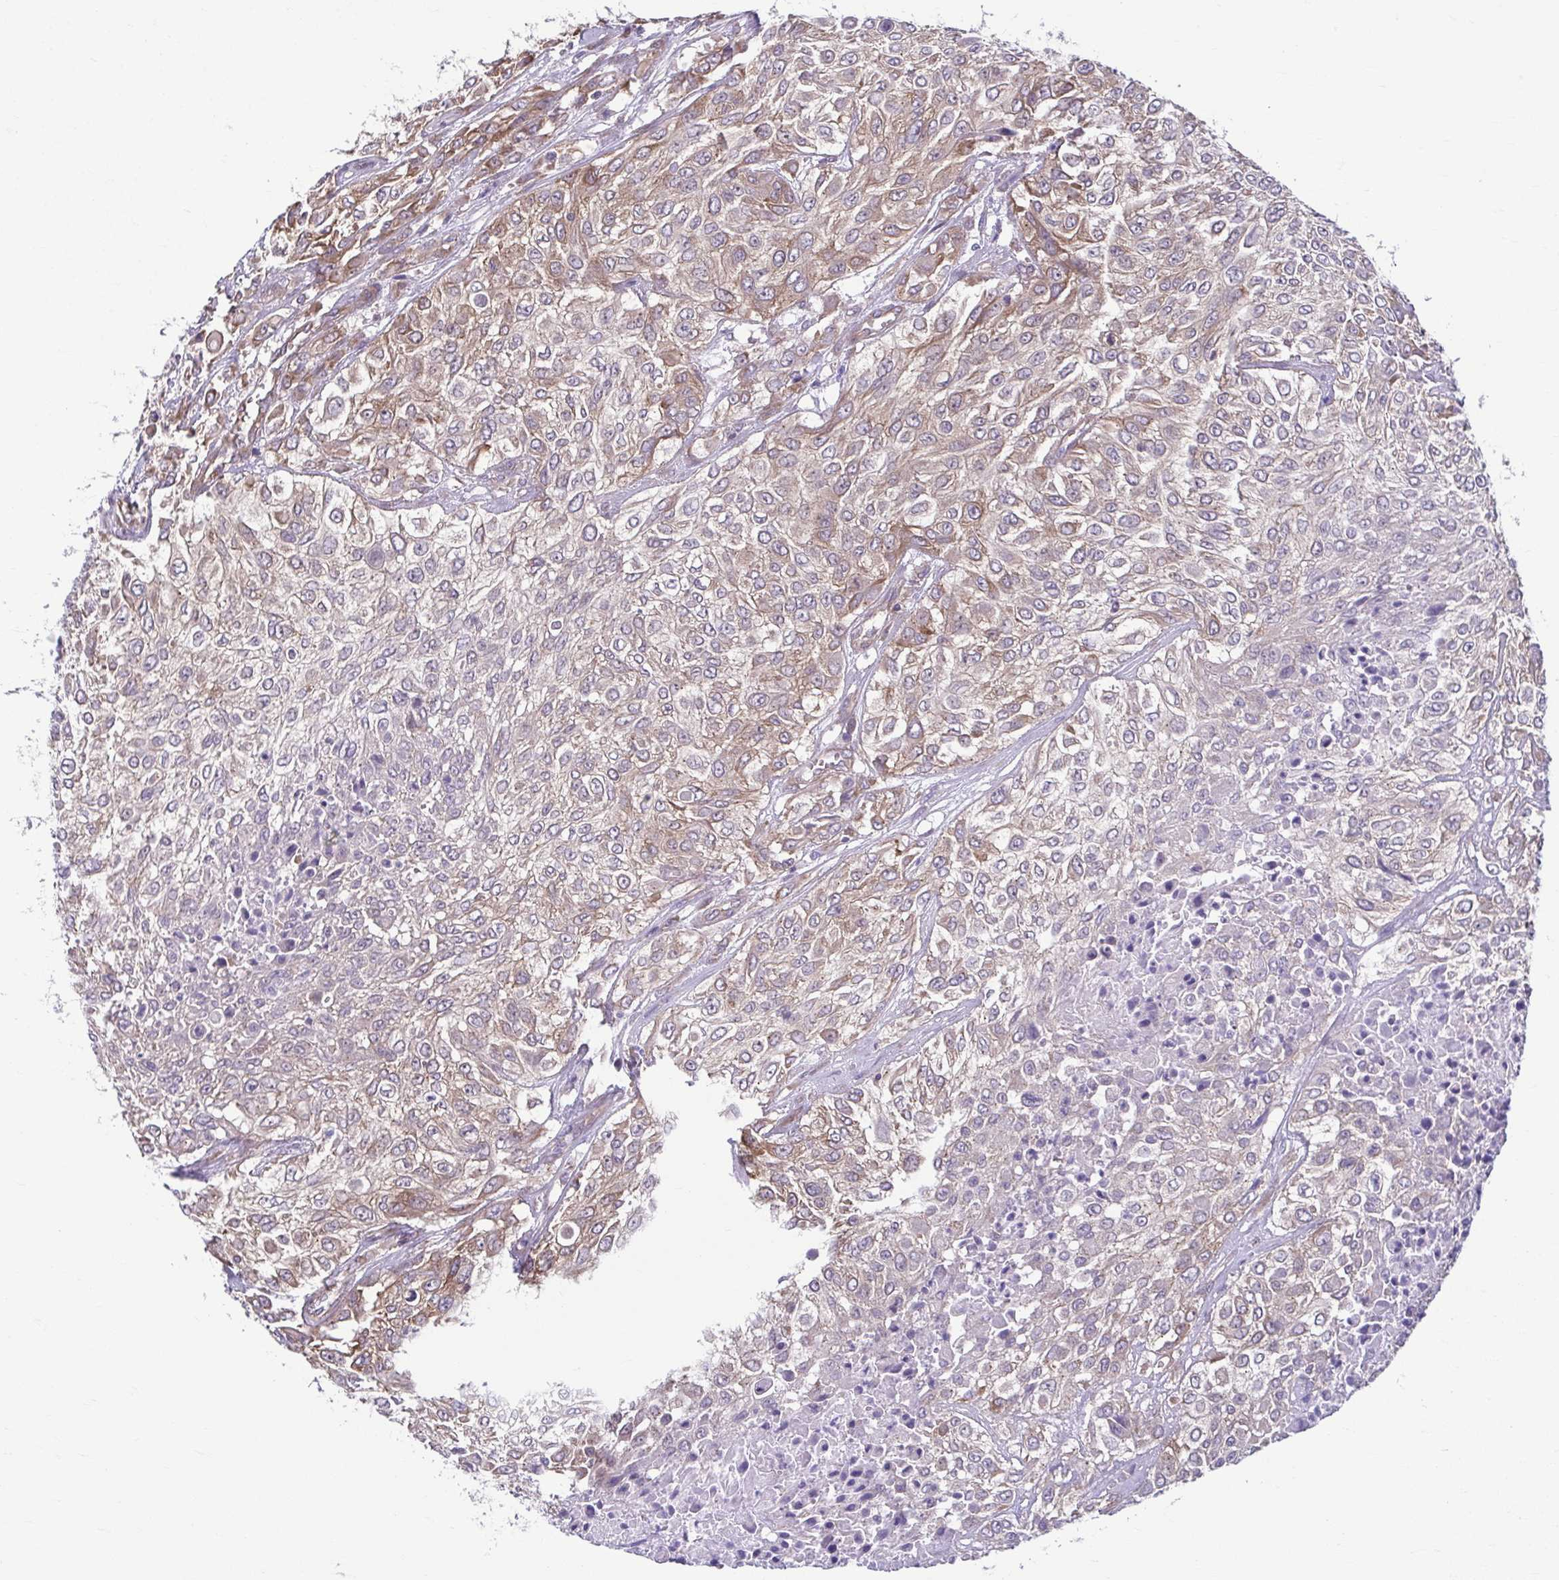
{"staining": {"intensity": "weak", "quantity": "25%-75%", "location": "cytoplasmic/membranous"}, "tissue": "urothelial cancer", "cell_type": "Tumor cells", "image_type": "cancer", "snomed": [{"axis": "morphology", "description": "Urothelial carcinoma, High grade"}, {"axis": "topography", "description": "Urinary bladder"}], "caption": "Urothelial cancer stained for a protein (brown) displays weak cytoplasmic/membranous positive expression in about 25%-75% of tumor cells.", "gene": "TMEM108", "patient": {"sex": "male", "age": 57}}